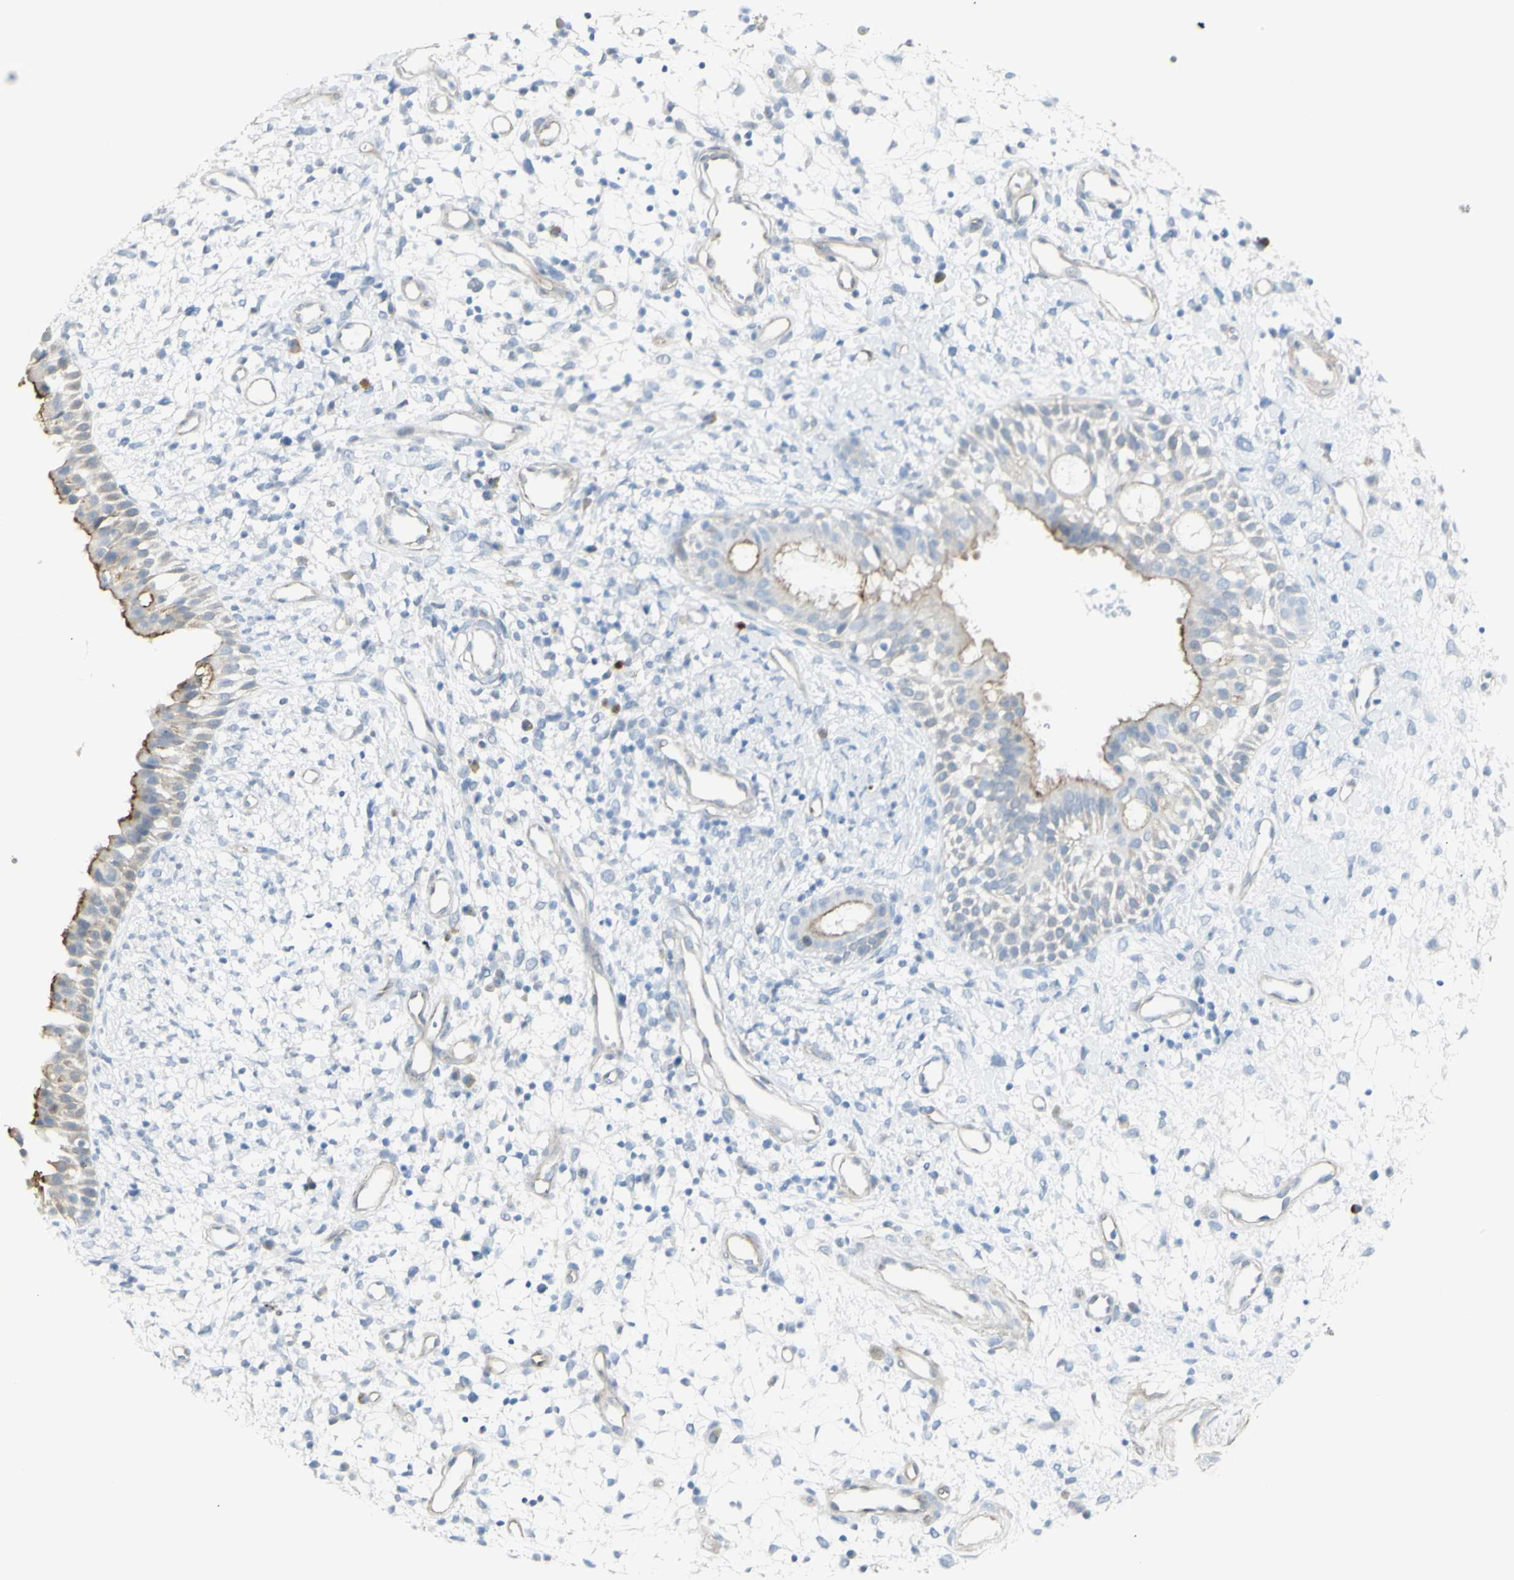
{"staining": {"intensity": "moderate", "quantity": ">75%", "location": "cytoplasmic/membranous"}, "tissue": "nasopharynx", "cell_type": "Respiratory epithelial cells", "image_type": "normal", "snomed": [{"axis": "morphology", "description": "Normal tissue, NOS"}, {"axis": "topography", "description": "Nasopharynx"}], "caption": "Moderate cytoplasmic/membranous staining is seen in approximately >75% of respiratory epithelial cells in benign nasopharynx. (DAB = brown stain, brightfield microscopy at high magnification).", "gene": "NDST4", "patient": {"sex": "male", "age": 22}}